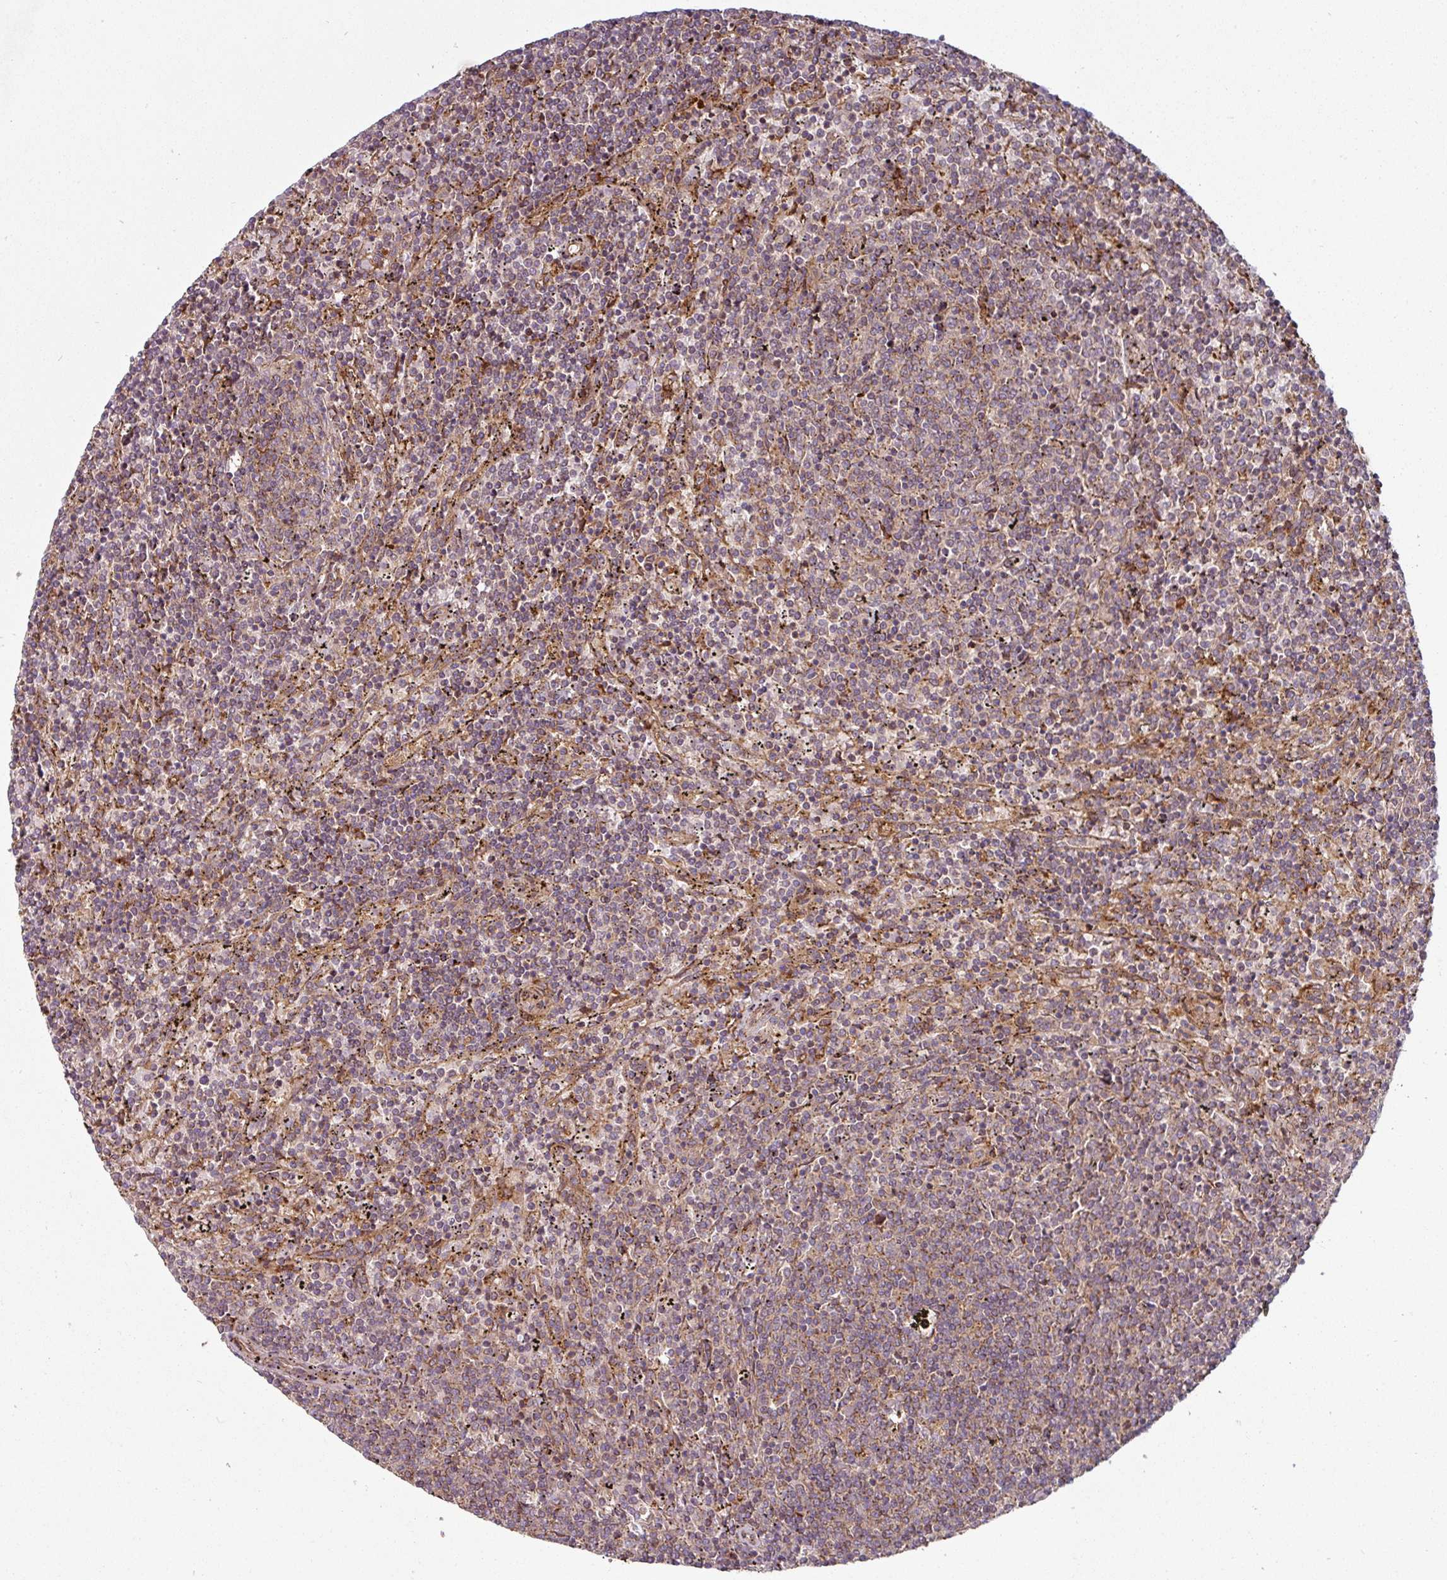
{"staining": {"intensity": "weak", "quantity": "25%-75%", "location": "cytoplasmic/membranous"}, "tissue": "lymphoma", "cell_type": "Tumor cells", "image_type": "cancer", "snomed": [{"axis": "morphology", "description": "Malignant lymphoma, non-Hodgkin's type, Low grade"}, {"axis": "topography", "description": "Spleen"}], "caption": "Brown immunohistochemical staining in human malignant lymphoma, non-Hodgkin's type (low-grade) shows weak cytoplasmic/membranous staining in approximately 25%-75% of tumor cells.", "gene": "RAB5A", "patient": {"sex": "female", "age": 50}}